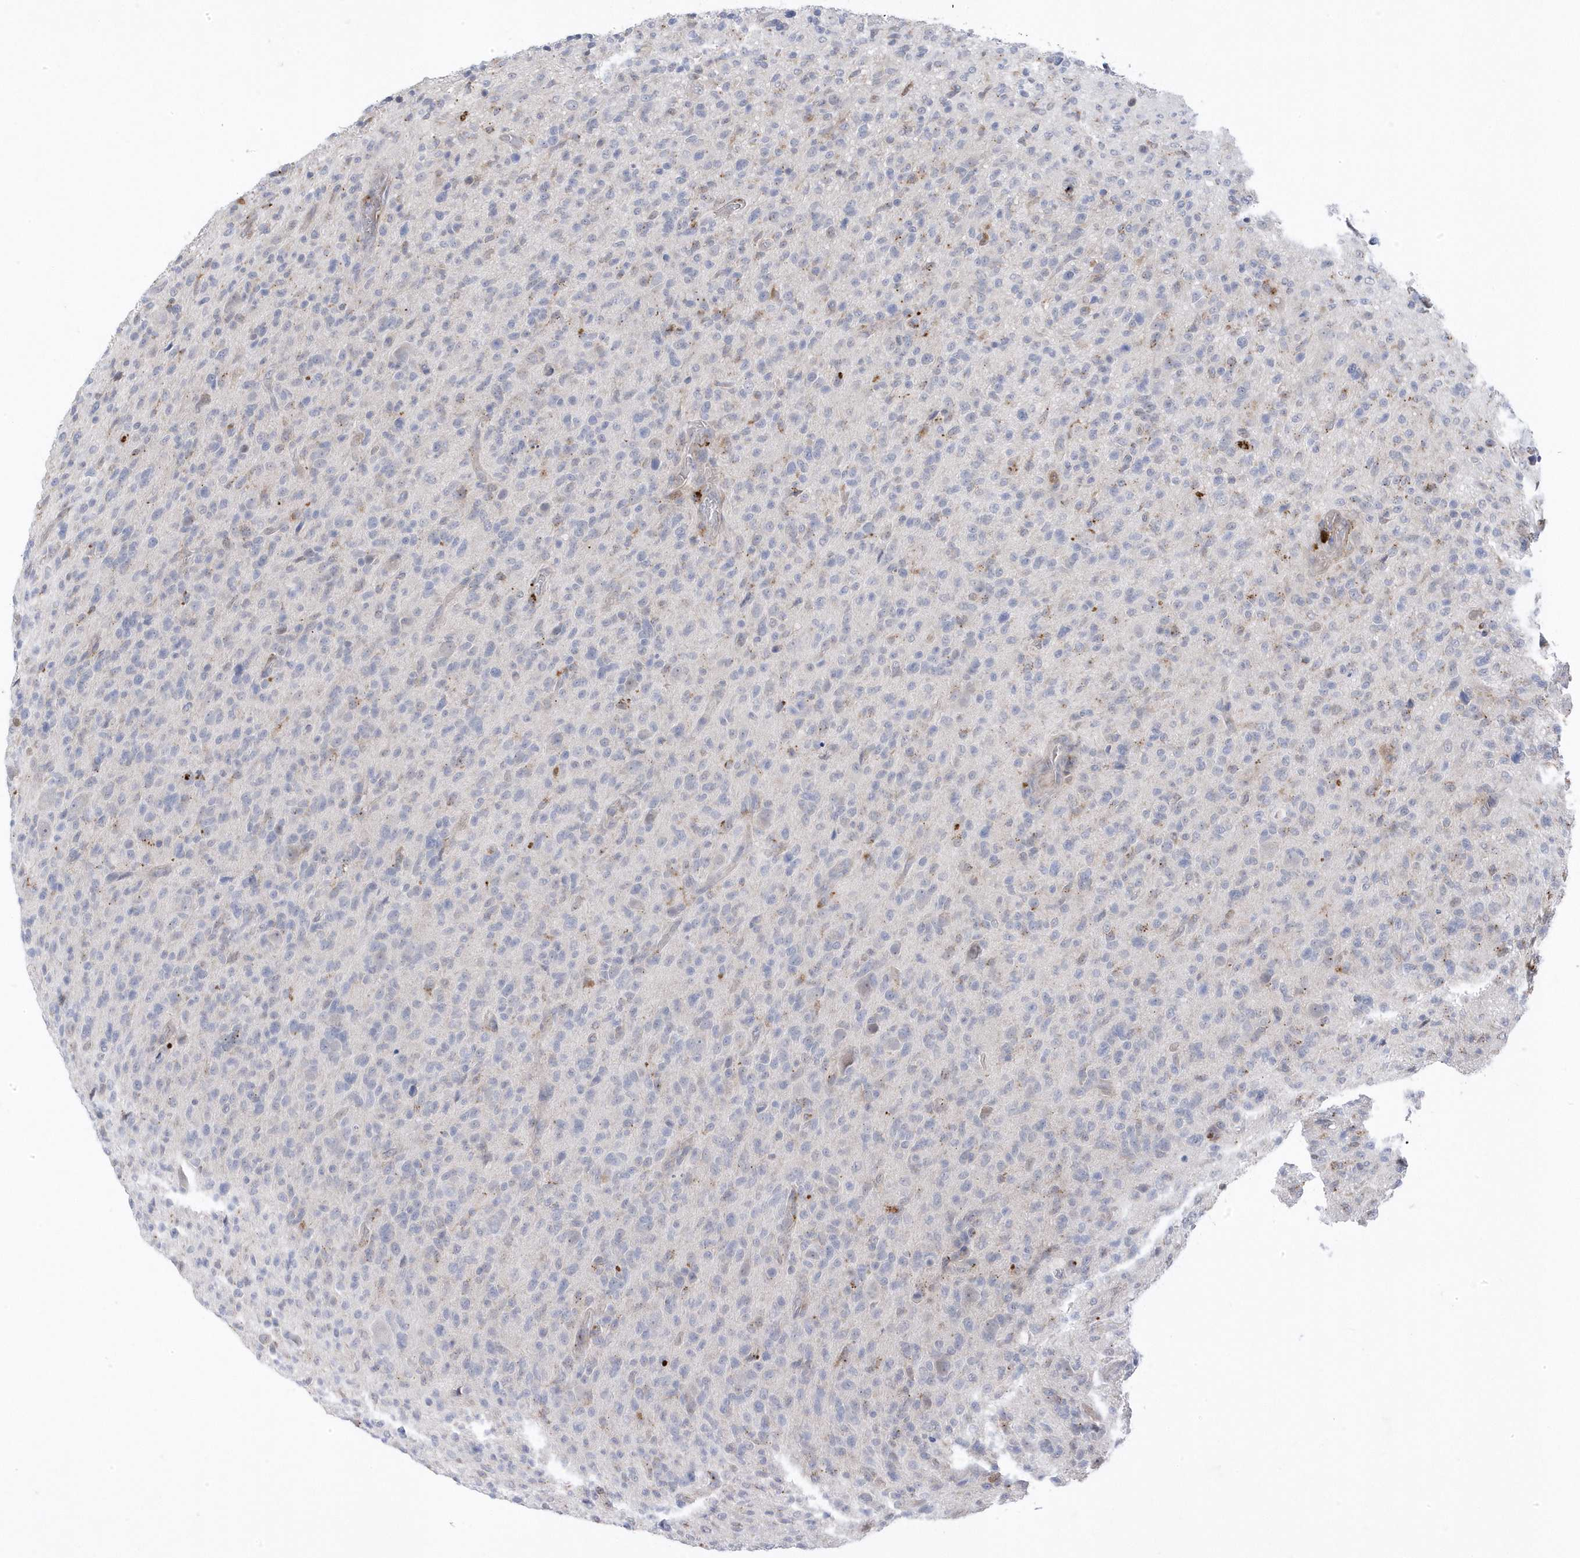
{"staining": {"intensity": "negative", "quantity": "none", "location": "none"}, "tissue": "glioma", "cell_type": "Tumor cells", "image_type": "cancer", "snomed": [{"axis": "morphology", "description": "Glioma, malignant, High grade"}, {"axis": "topography", "description": "Brain"}], "caption": "DAB (3,3'-diaminobenzidine) immunohistochemical staining of human malignant glioma (high-grade) exhibits no significant staining in tumor cells.", "gene": "ANAPC1", "patient": {"sex": "female", "age": 57}}